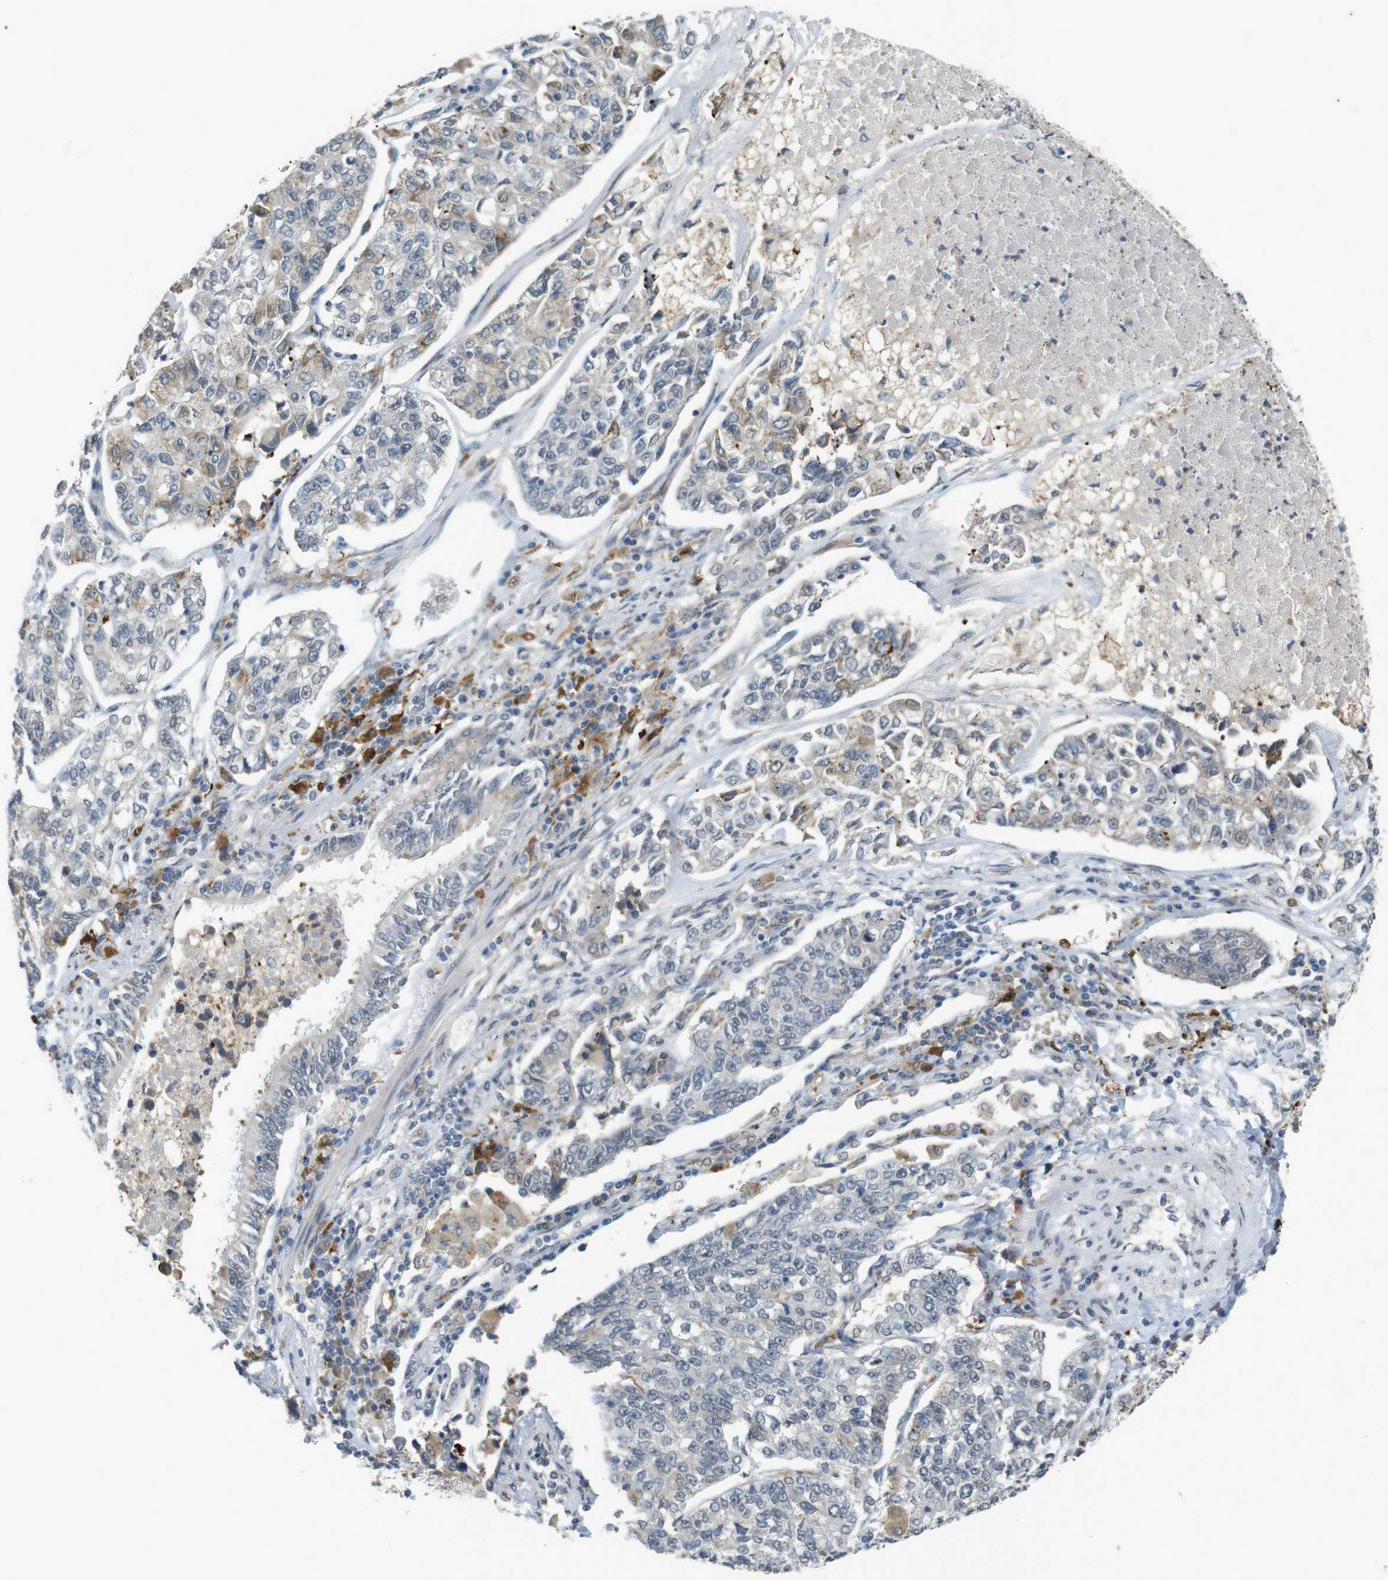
{"staining": {"intensity": "weak", "quantity": "<25%", "location": "cytoplasmic/membranous"}, "tissue": "lung cancer", "cell_type": "Tumor cells", "image_type": "cancer", "snomed": [{"axis": "morphology", "description": "Adenocarcinoma, NOS"}, {"axis": "topography", "description": "Lung"}], "caption": "A high-resolution histopathology image shows immunohistochemistry (IHC) staining of lung cancer (adenocarcinoma), which reveals no significant positivity in tumor cells.", "gene": "FZD10", "patient": {"sex": "male", "age": 49}}